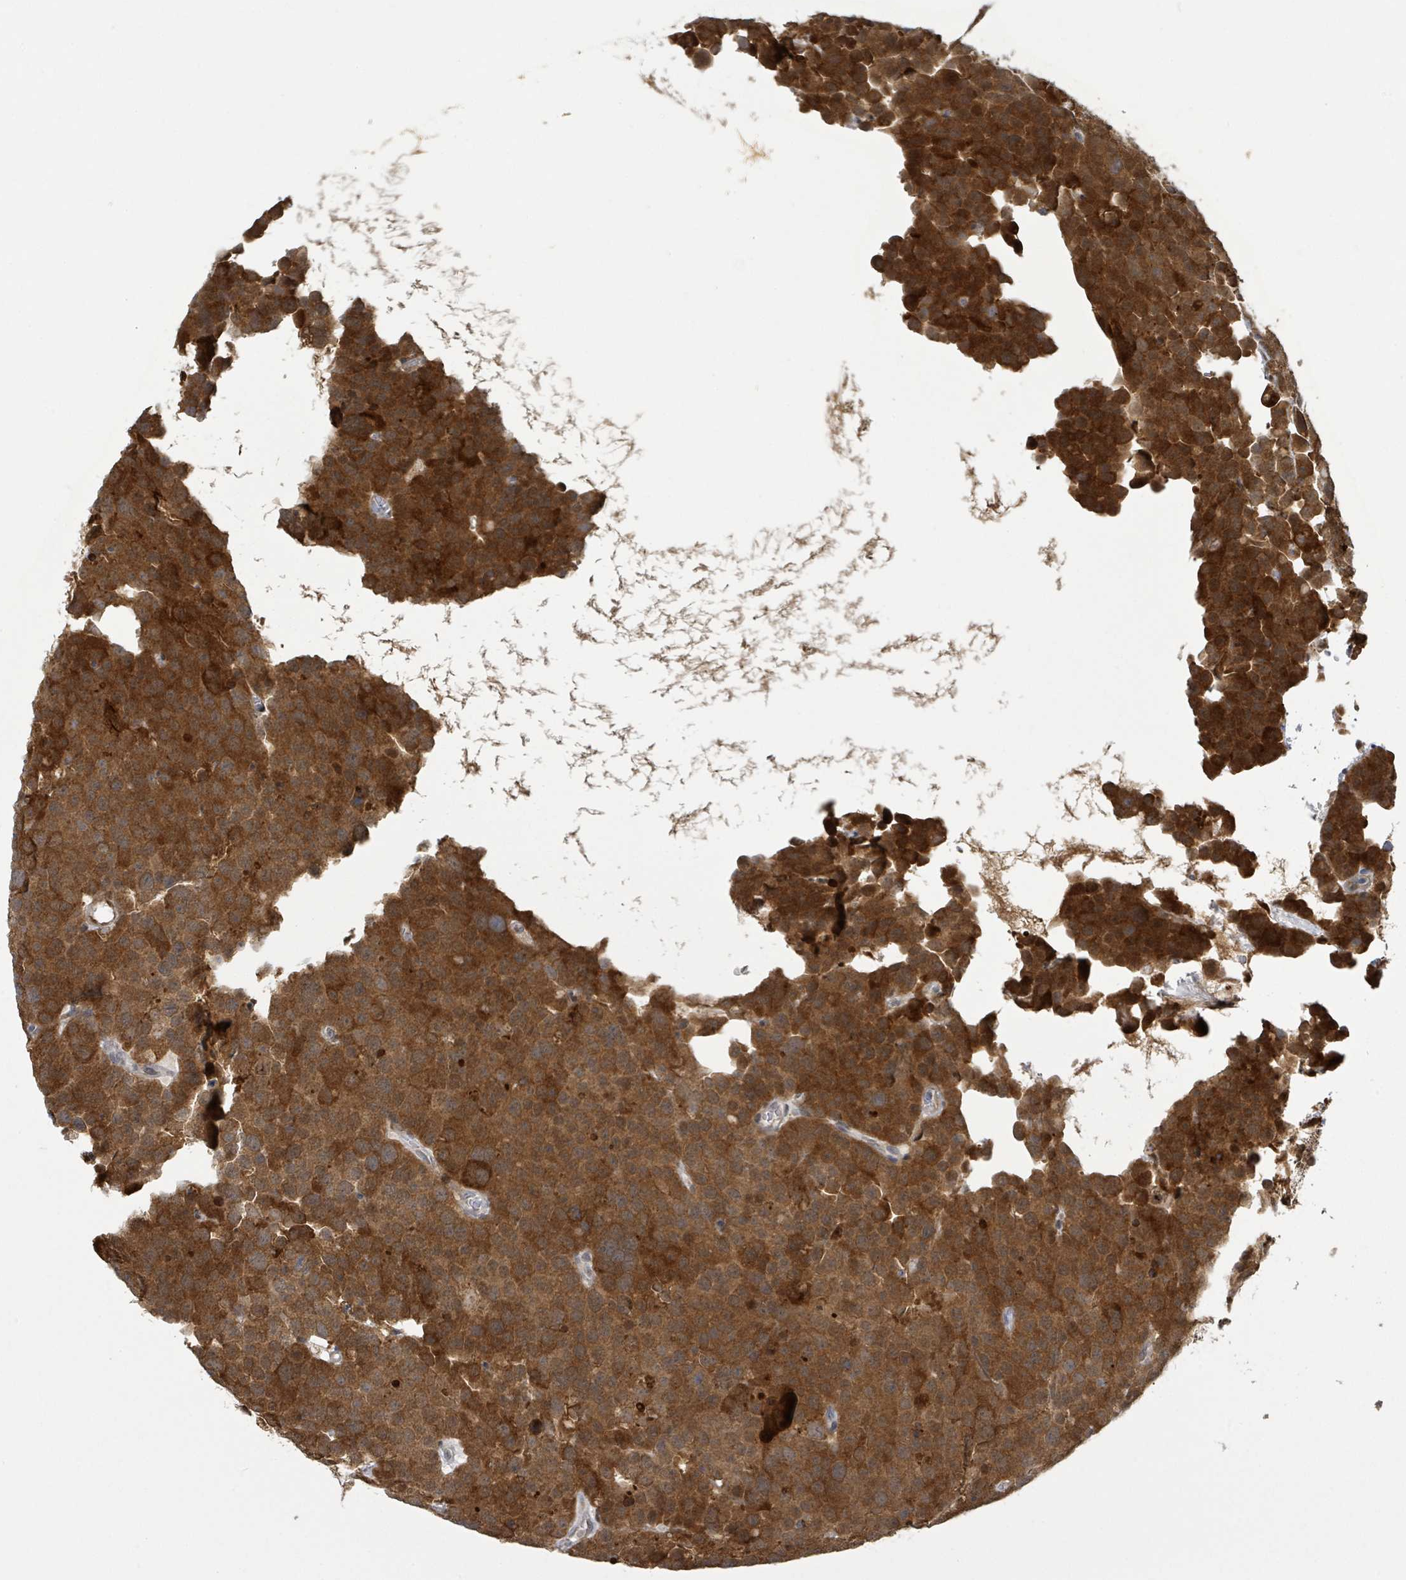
{"staining": {"intensity": "strong", "quantity": ">75%", "location": "cytoplasmic/membranous"}, "tissue": "testis cancer", "cell_type": "Tumor cells", "image_type": "cancer", "snomed": [{"axis": "morphology", "description": "Seminoma, NOS"}, {"axis": "topography", "description": "Testis"}], "caption": "Testis cancer stained with a protein marker displays strong staining in tumor cells.", "gene": "PSMB7", "patient": {"sex": "male", "age": 71}}